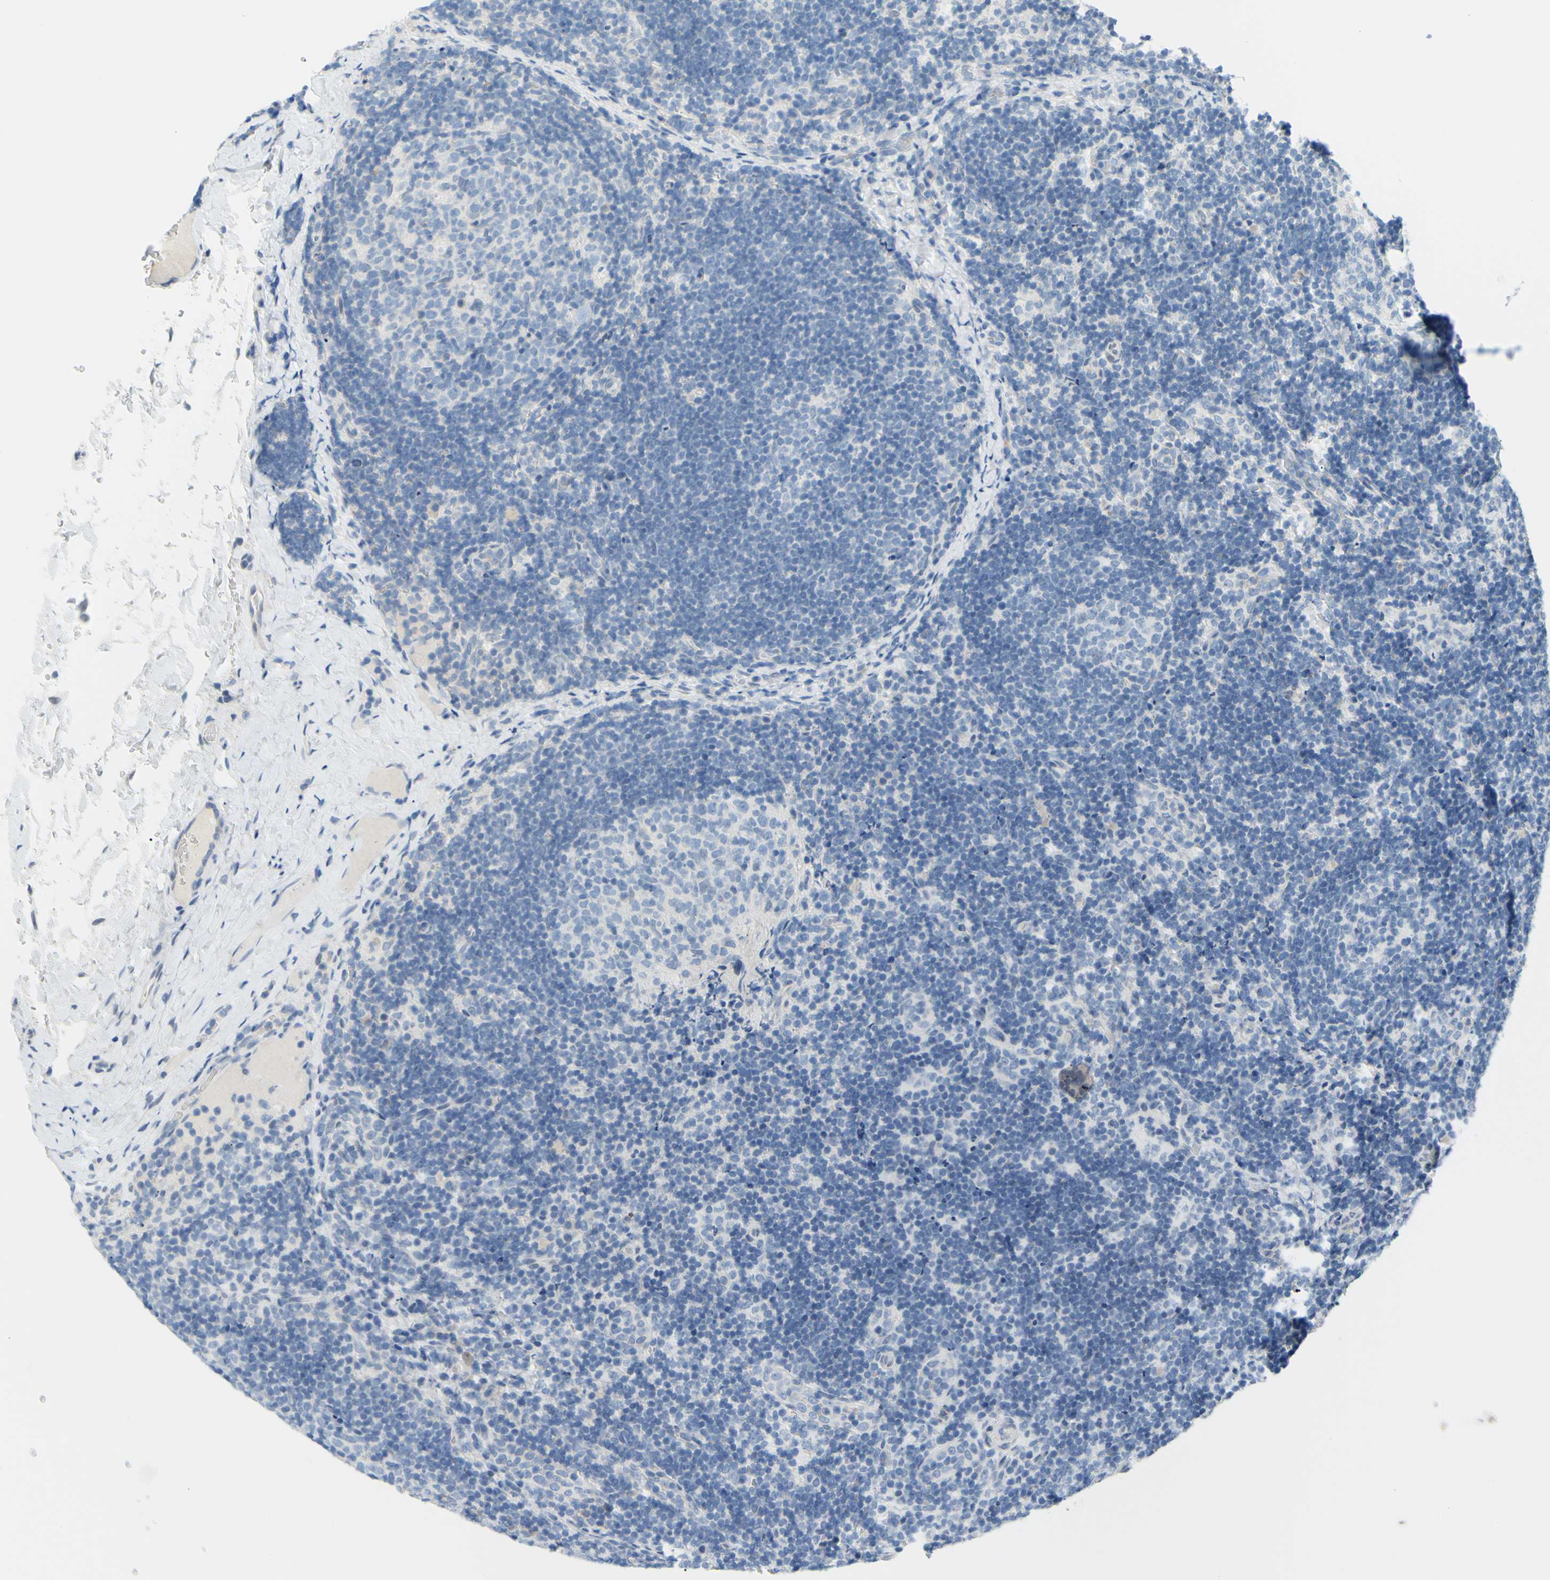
{"staining": {"intensity": "negative", "quantity": "none", "location": "none"}, "tissue": "lymph node", "cell_type": "Germinal center cells", "image_type": "normal", "snomed": [{"axis": "morphology", "description": "Normal tissue, NOS"}, {"axis": "topography", "description": "Lymph node"}], "caption": "The micrograph reveals no significant staining in germinal center cells of lymph node.", "gene": "DCT", "patient": {"sex": "female", "age": 14}}